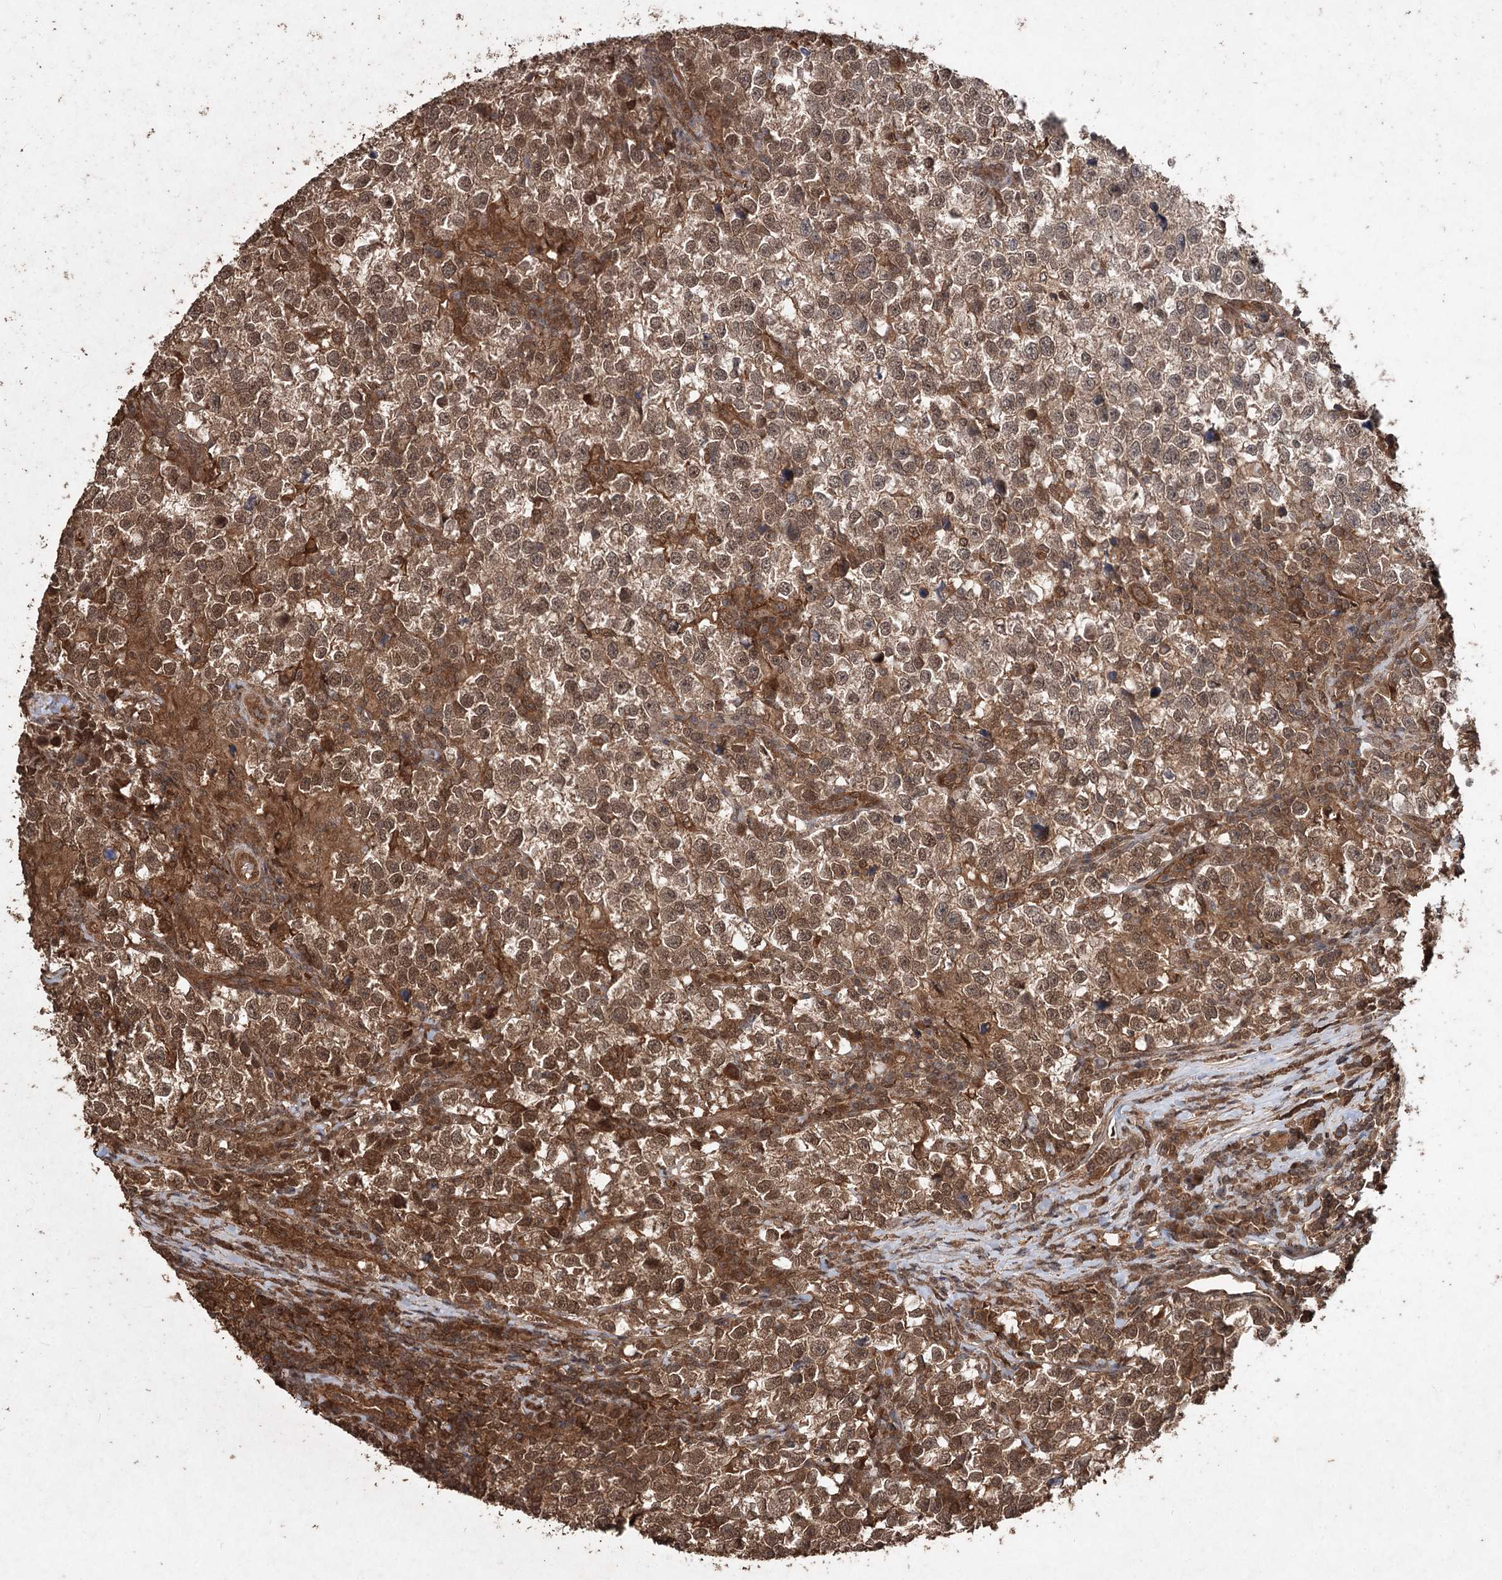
{"staining": {"intensity": "moderate", "quantity": ">75%", "location": "cytoplasmic/membranous,nuclear"}, "tissue": "testis cancer", "cell_type": "Tumor cells", "image_type": "cancer", "snomed": [{"axis": "morphology", "description": "Normal tissue, NOS"}, {"axis": "morphology", "description": "Seminoma, NOS"}, {"axis": "topography", "description": "Testis"}], "caption": "This micrograph reveals immunohistochemistry (IHC) staining of human testis seminoma, with medium moderate cytoplasmic/membranous and nuclear staining in about >75% of tumor cells.", "gene": "FBXO7", "patient": {"sex": "male", "age": 43}}